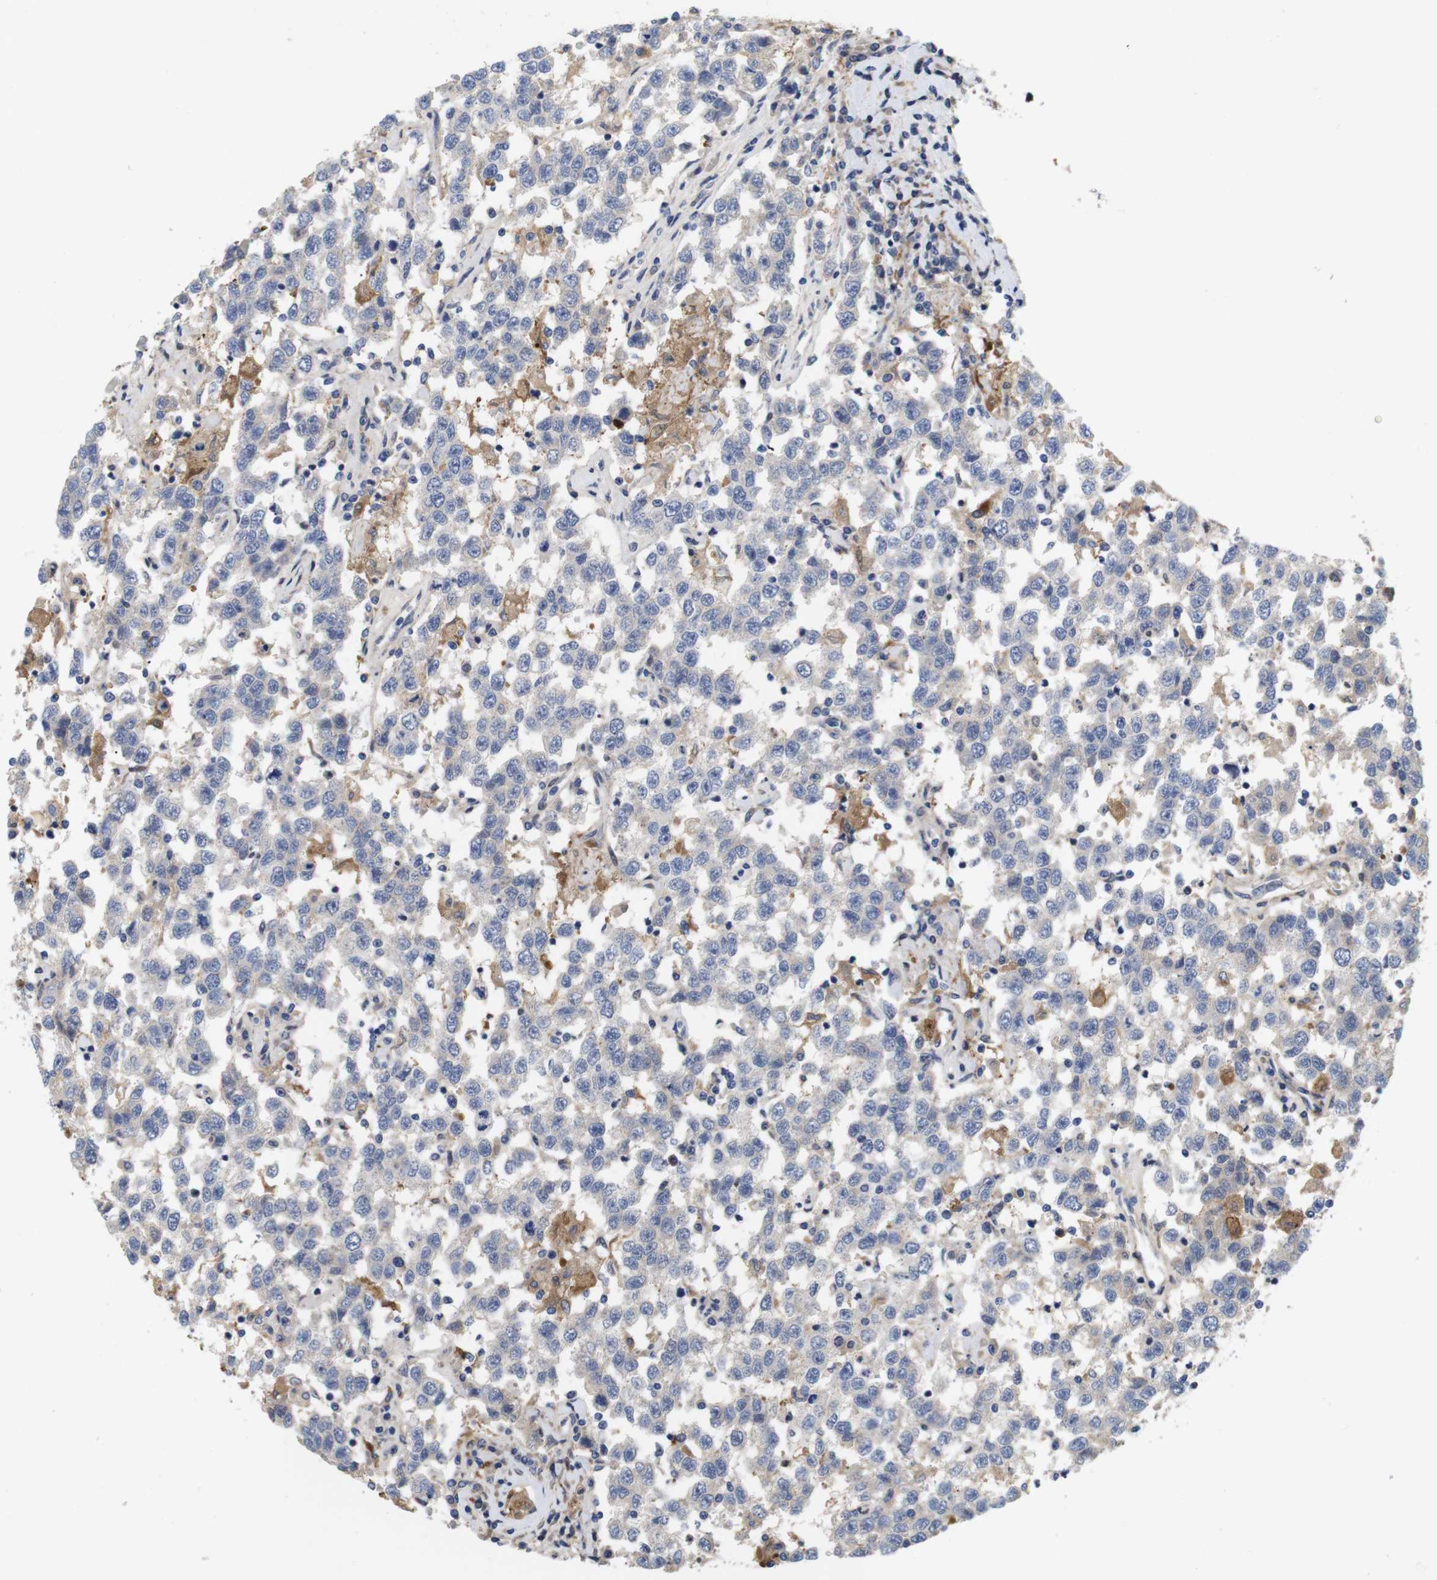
{"staining": {"intensity": "negative", "quantity": "none", "location": "none"}, "tissue": "testis cancer", "cell_type": "Tumor cells", "image_type": "cancer", "snomed": [{"axis": "morphology", "description": "Seminoma, NOS"}, {"axis": "topography", "description": "Testis"}], "caption": "A photomicrograph of seminoma (testis) stained for a protein demonstrates no brown staining in tumor cells. (IHC, brightfield microscopy, high magnification).", "gene": "SPRY3", "patient": {"sex": "male", "age": 41}}